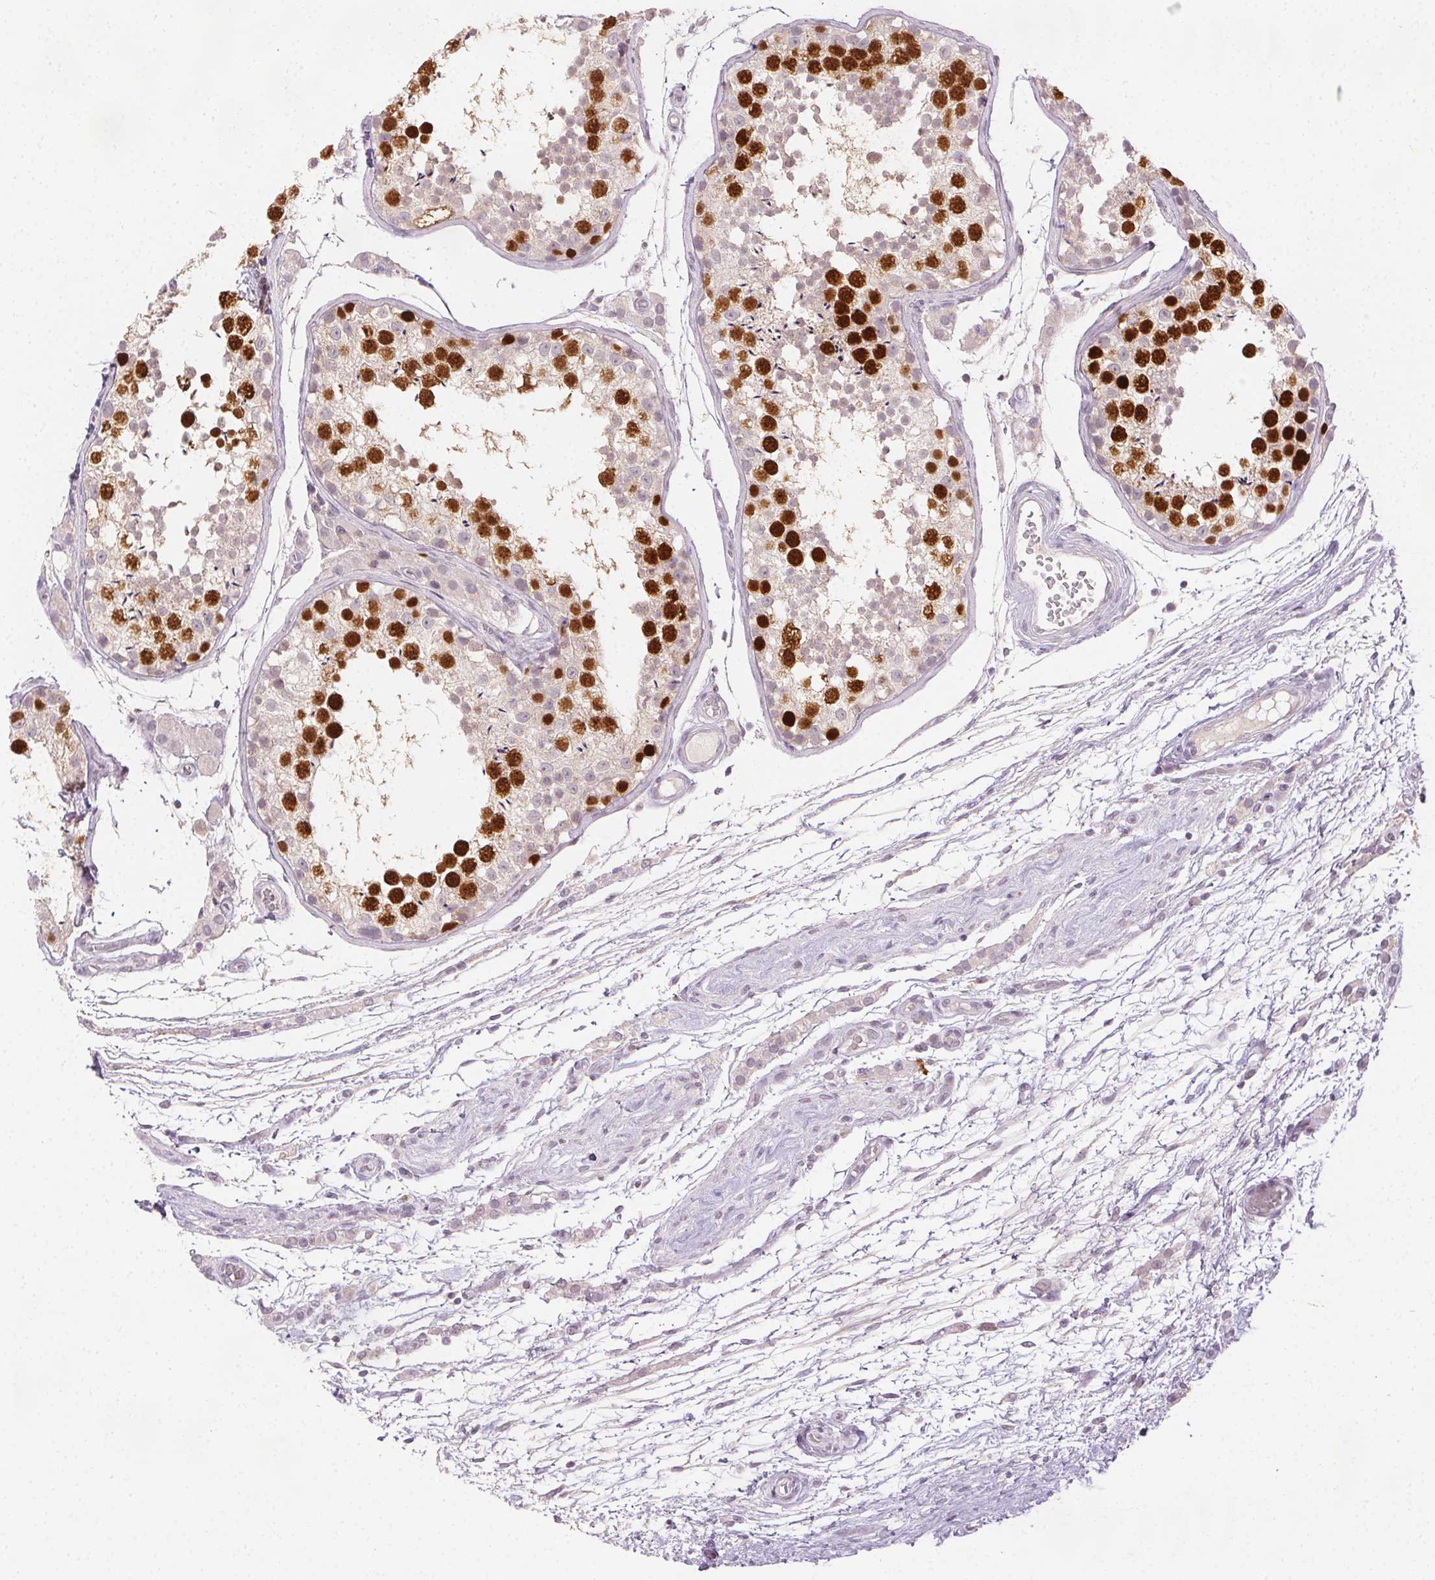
{"staining": {"intensity": "strong", "quantity": ">75%", "location": "nuclear"}, "tissue": "testis", "cell_type": "Cells in seminiferous ducts", "image_type": "normal", "snomed": [{"axis": "morphology", "description": "Normal tissue, NOS"}, {"axis": "morphology", "description": "Seminoma, NOS"}, {"axis": "topography", "description": "Testis"}], "caption": "This micrograph exhibits IHC staining of benign human testis, with high strong nuclear expression in about >75% of cells in seminiferous ducts.", "gene": "ANLN", "patient": {"sex": "male", "age": 29}}